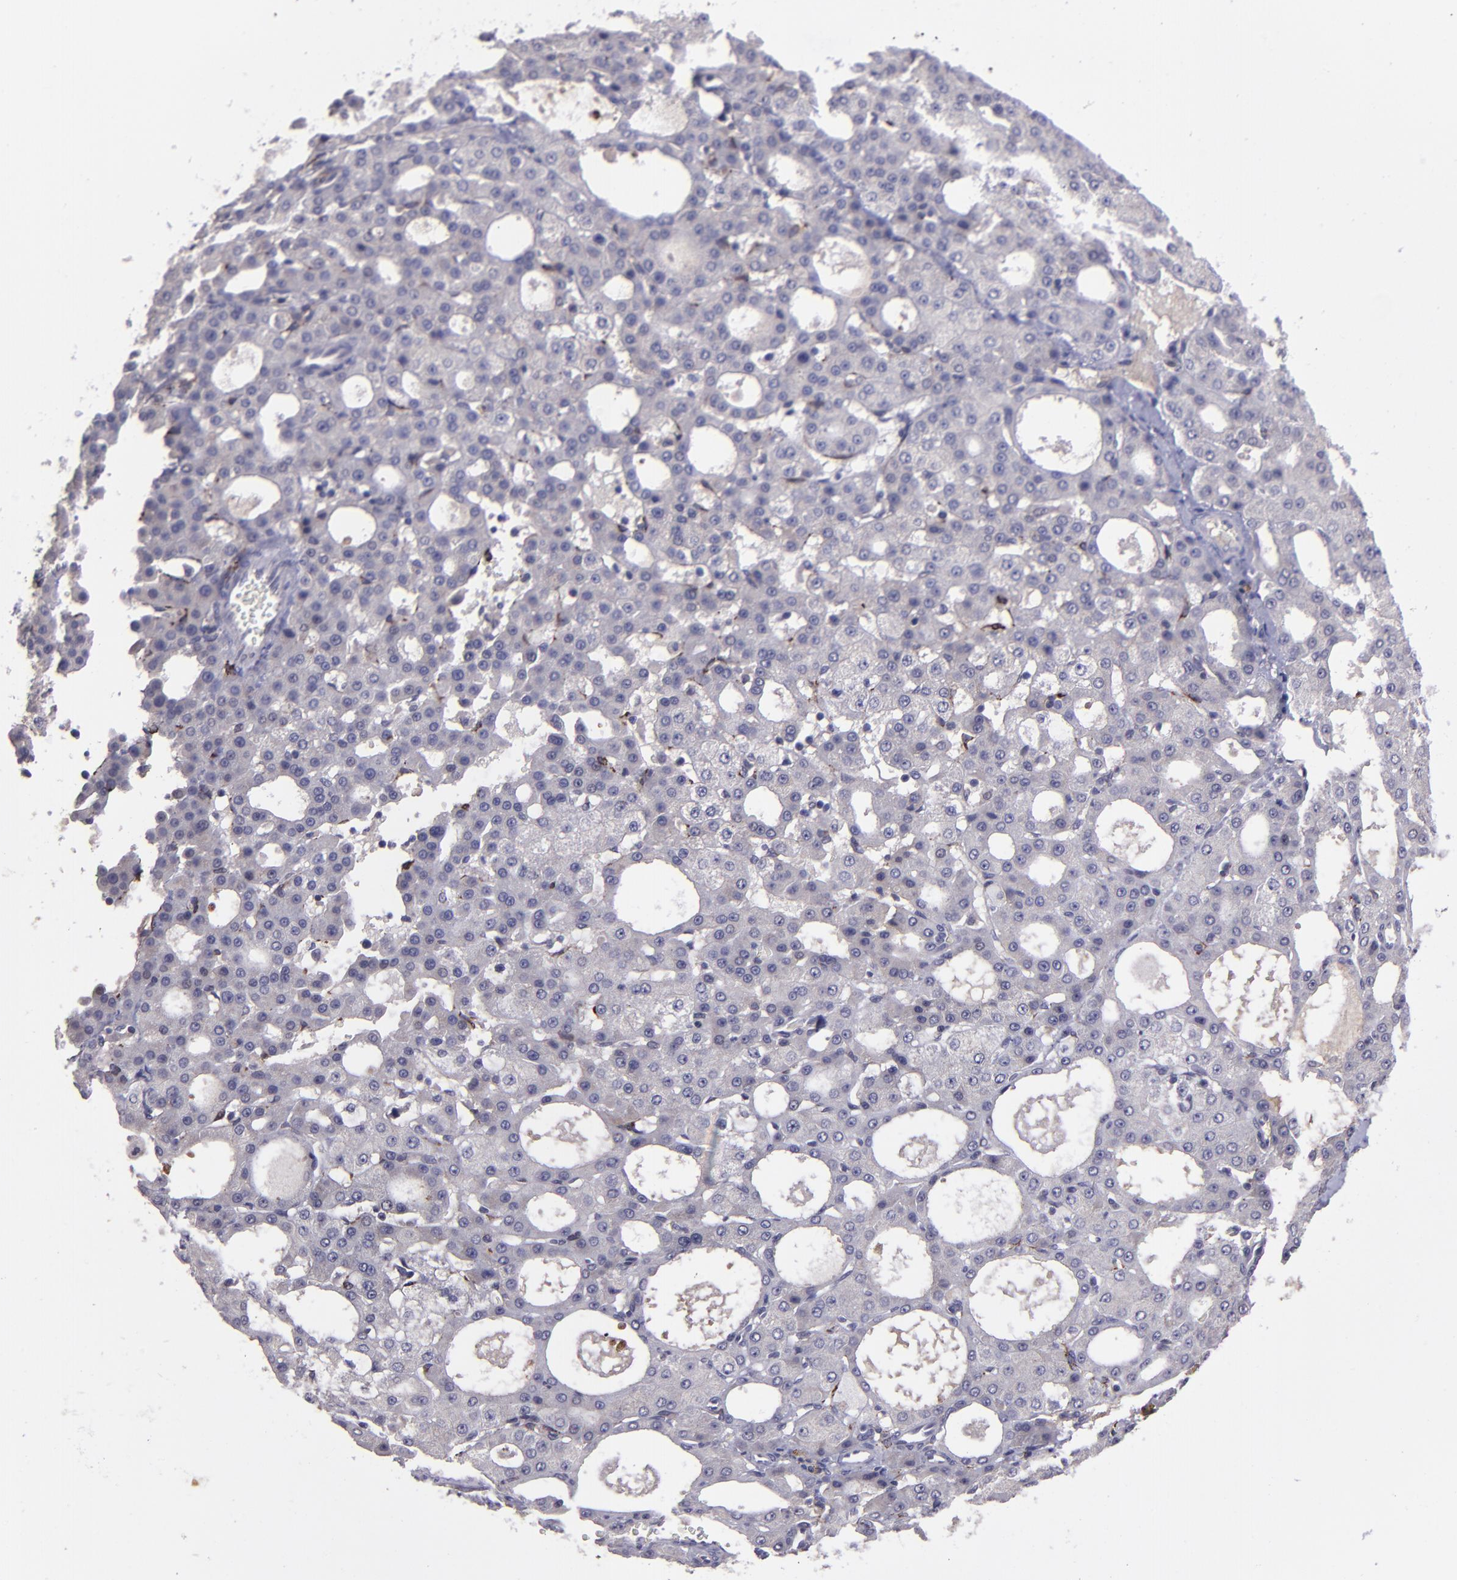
{"staining": {"intensity": "weak", "quantity": "<25%", "location": "cytoplasmic/membranous"}, "tissue": "liver cancer", "cell_type": "Tumor cells", "image_type": "cancer", "snomed": [{"axis": "morphology", "description": "Carcinoma, Hepatocellular, NOS"}, {"axis": "topography", "description": "Liver"}], "caption": "Image shows no protein expression in tumor cells of liver cancer (hepatocellular carcinoma) tissue.", "gene": "MASP1", "patient": {"sex": "male", "age": 47}}